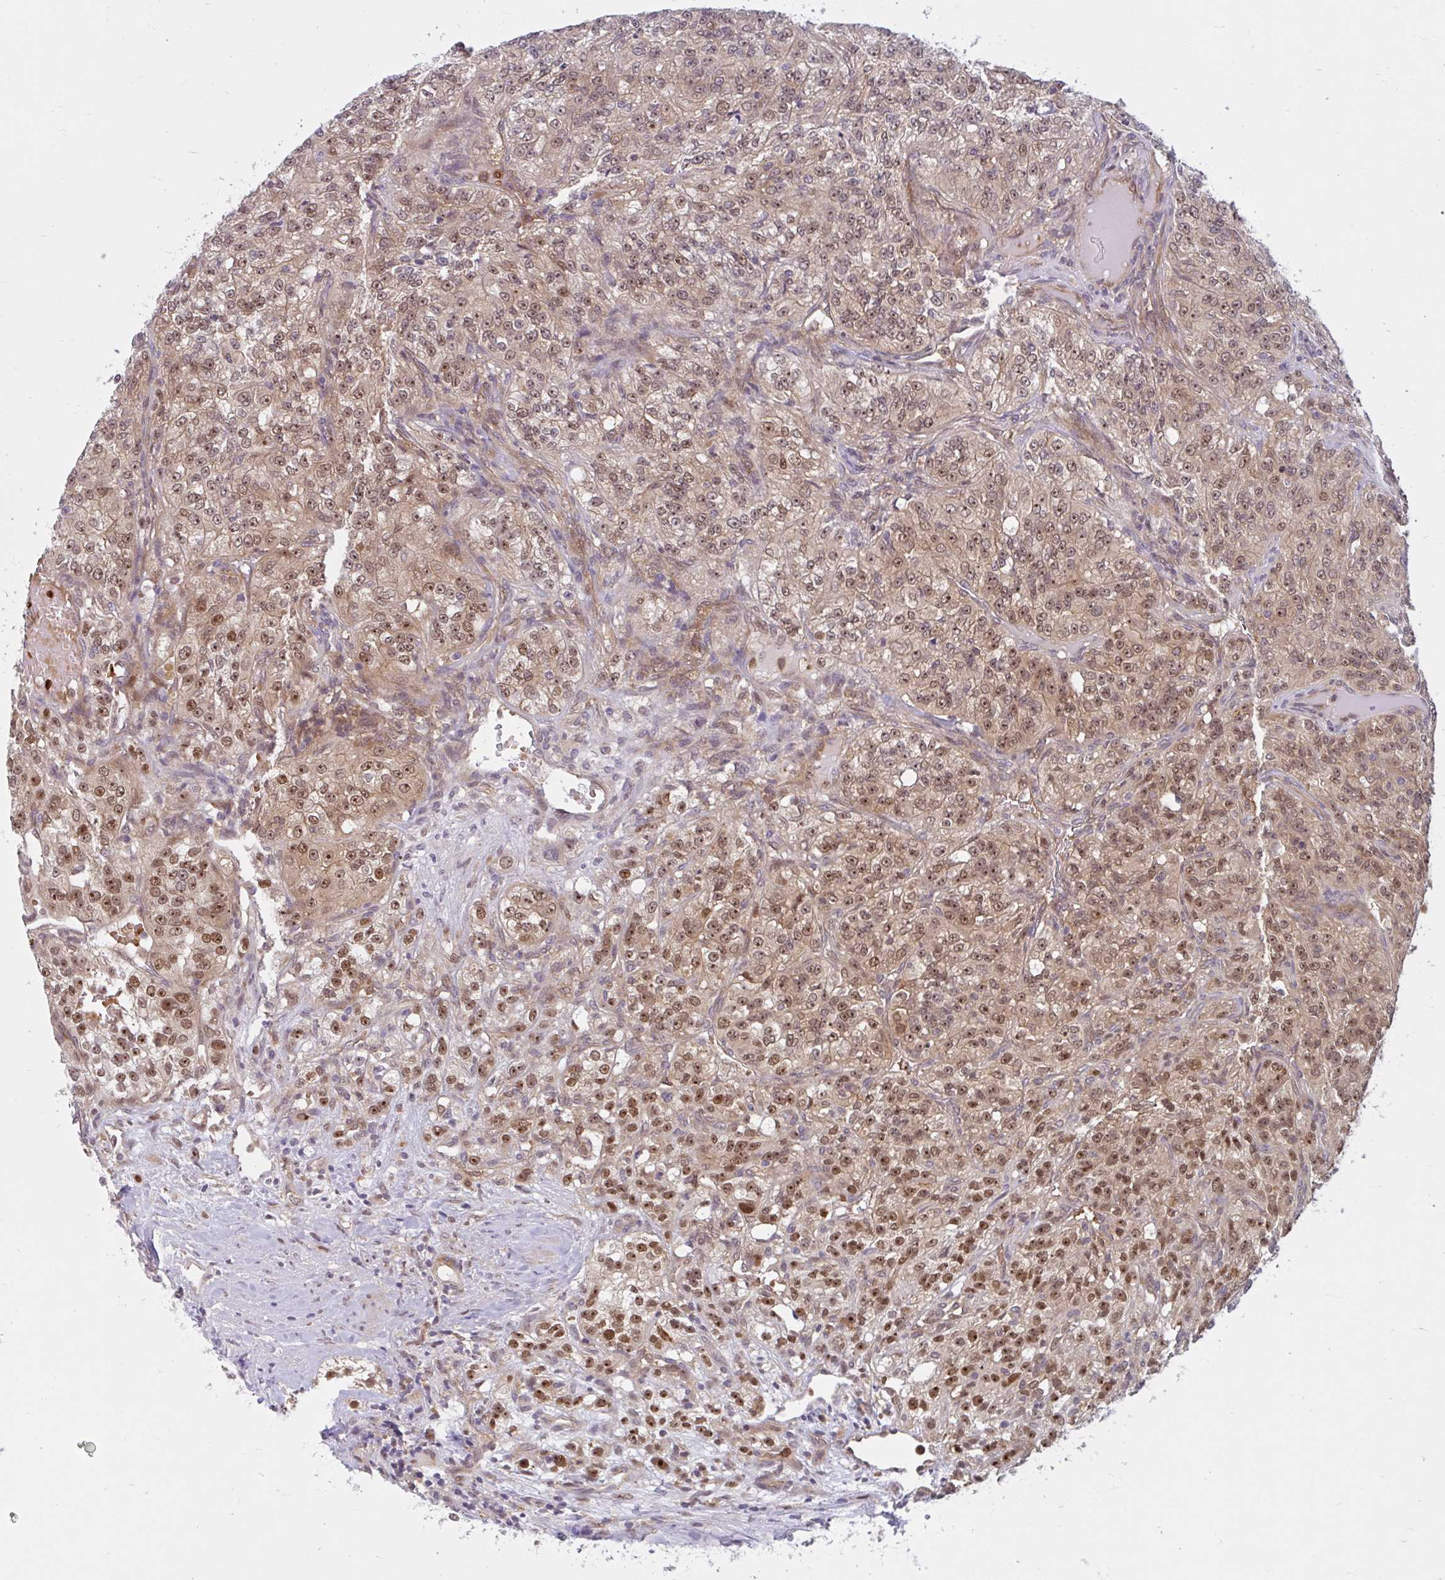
{"staining": {"intensity": "moderate", "quantity": "25%-75%", "location": "cytoplasmic/membranous,nuclear"}, "tissue": "renal cancer", "cell_type": "Tumor cells", "image_type": "cancer", "snomed": [{"axis": "morphology", "description": "Adenocarcinoma, NOS"}, {"axis": "topography", "description": "Kidney"}], "caption": "A brown stain shows moderate cytoplasmic/membranous and nuclear expression of a protein in human renal cancer tumor cells. Using DAB (brown) and hematoxylin (blue) stains, captured at high magnification using brightfield microscopy.", "gene": "HMBS", "patient": {"sex": "female", "age": 63}}